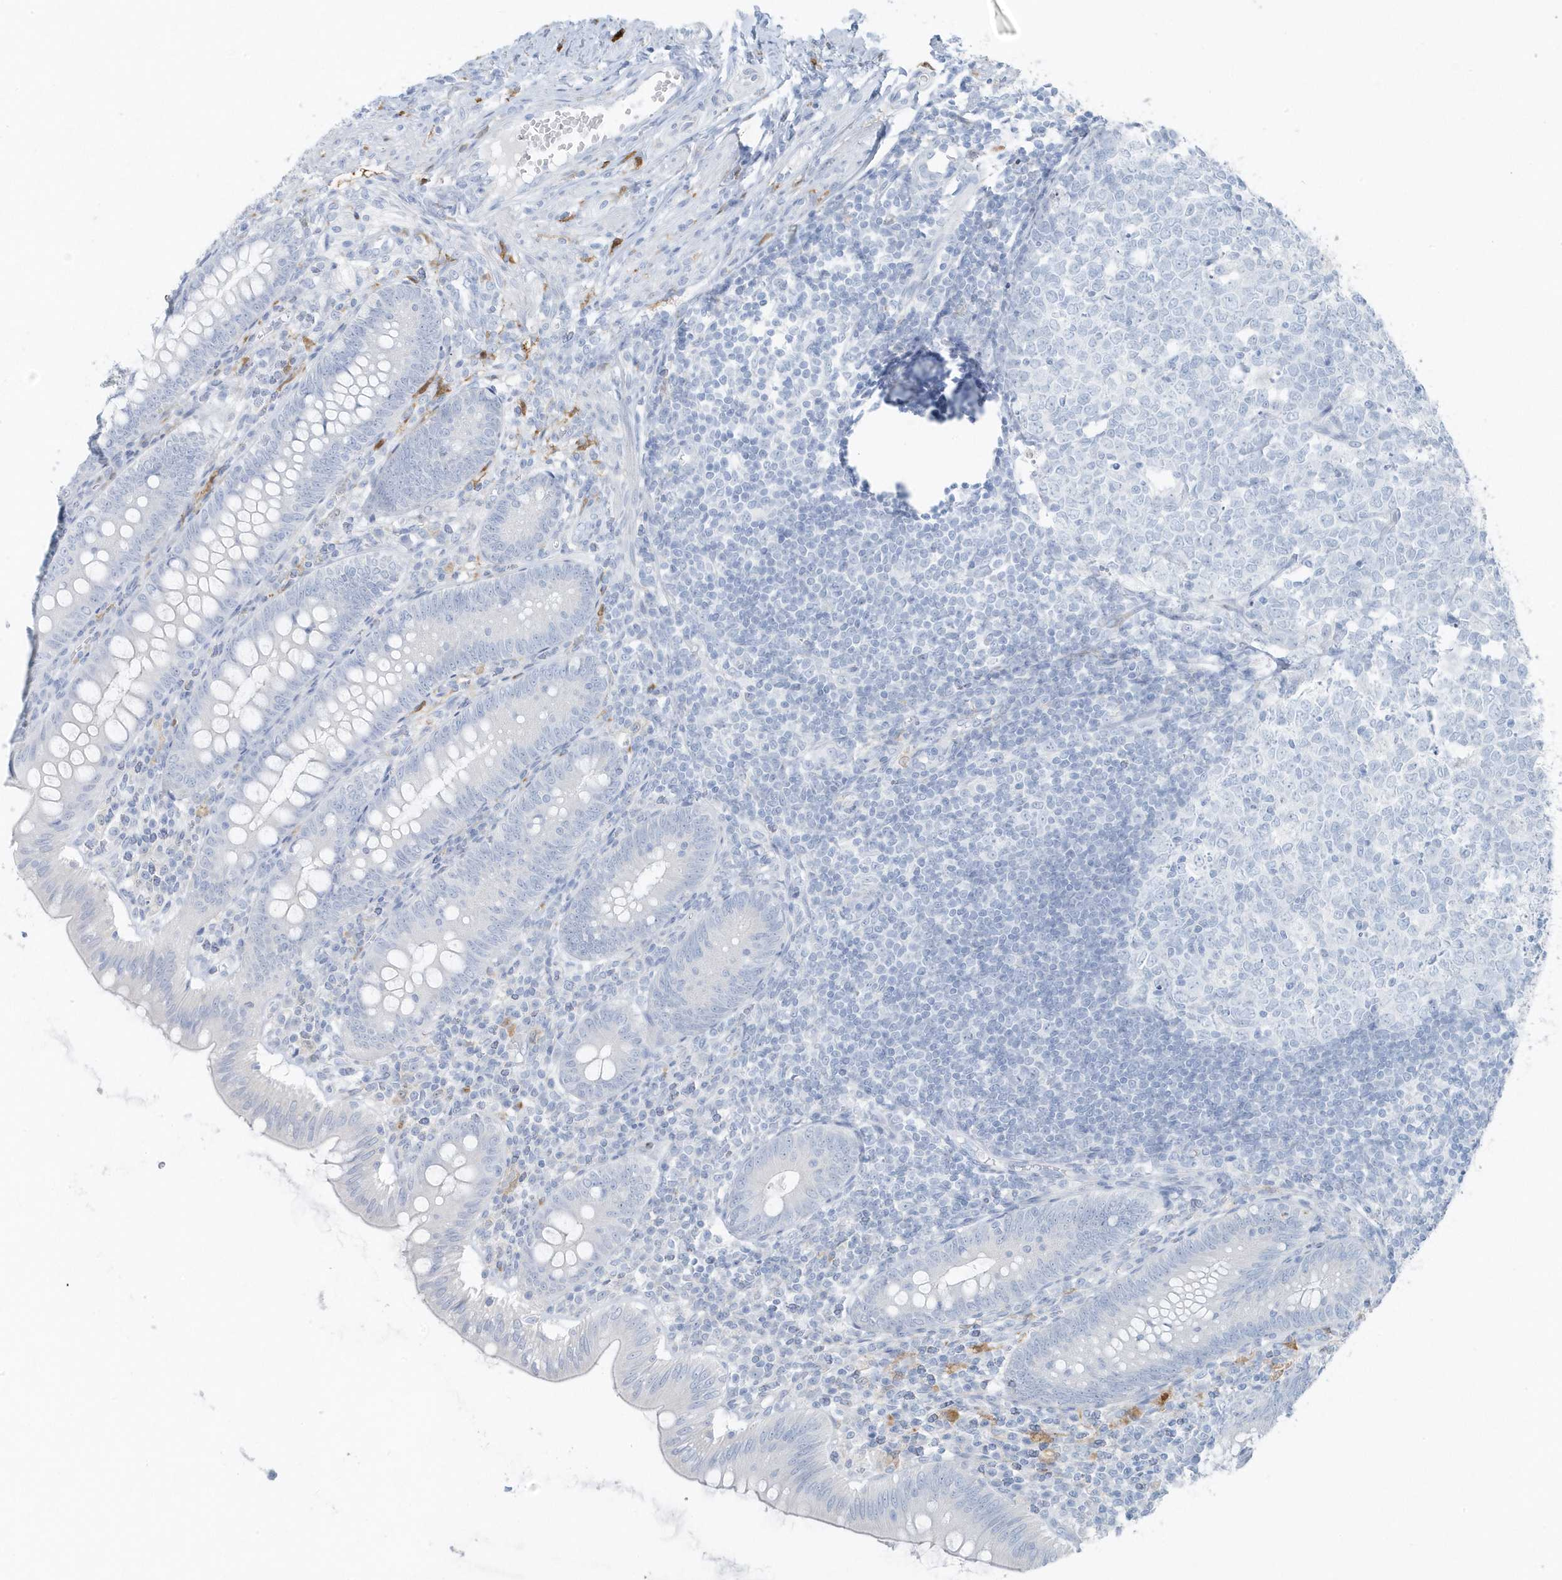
{"staining": {"intensity": "negative", "quantity": "none", "location": "none"}, "tissue": "appendix", "cell_type": "Glandular cells", "image_type": "normal", "snomed": [{"axis": "morphology", "description": "Normal tissue, NOS"}, {"axis": "topography", "description": "Appendix"}], "caption": "This is an IHC photomicrograph of normal human appendix. There is no positivity in glandular cells.", "gene": "FAM98A", "patient": {"sex": "male", "age": 14}}